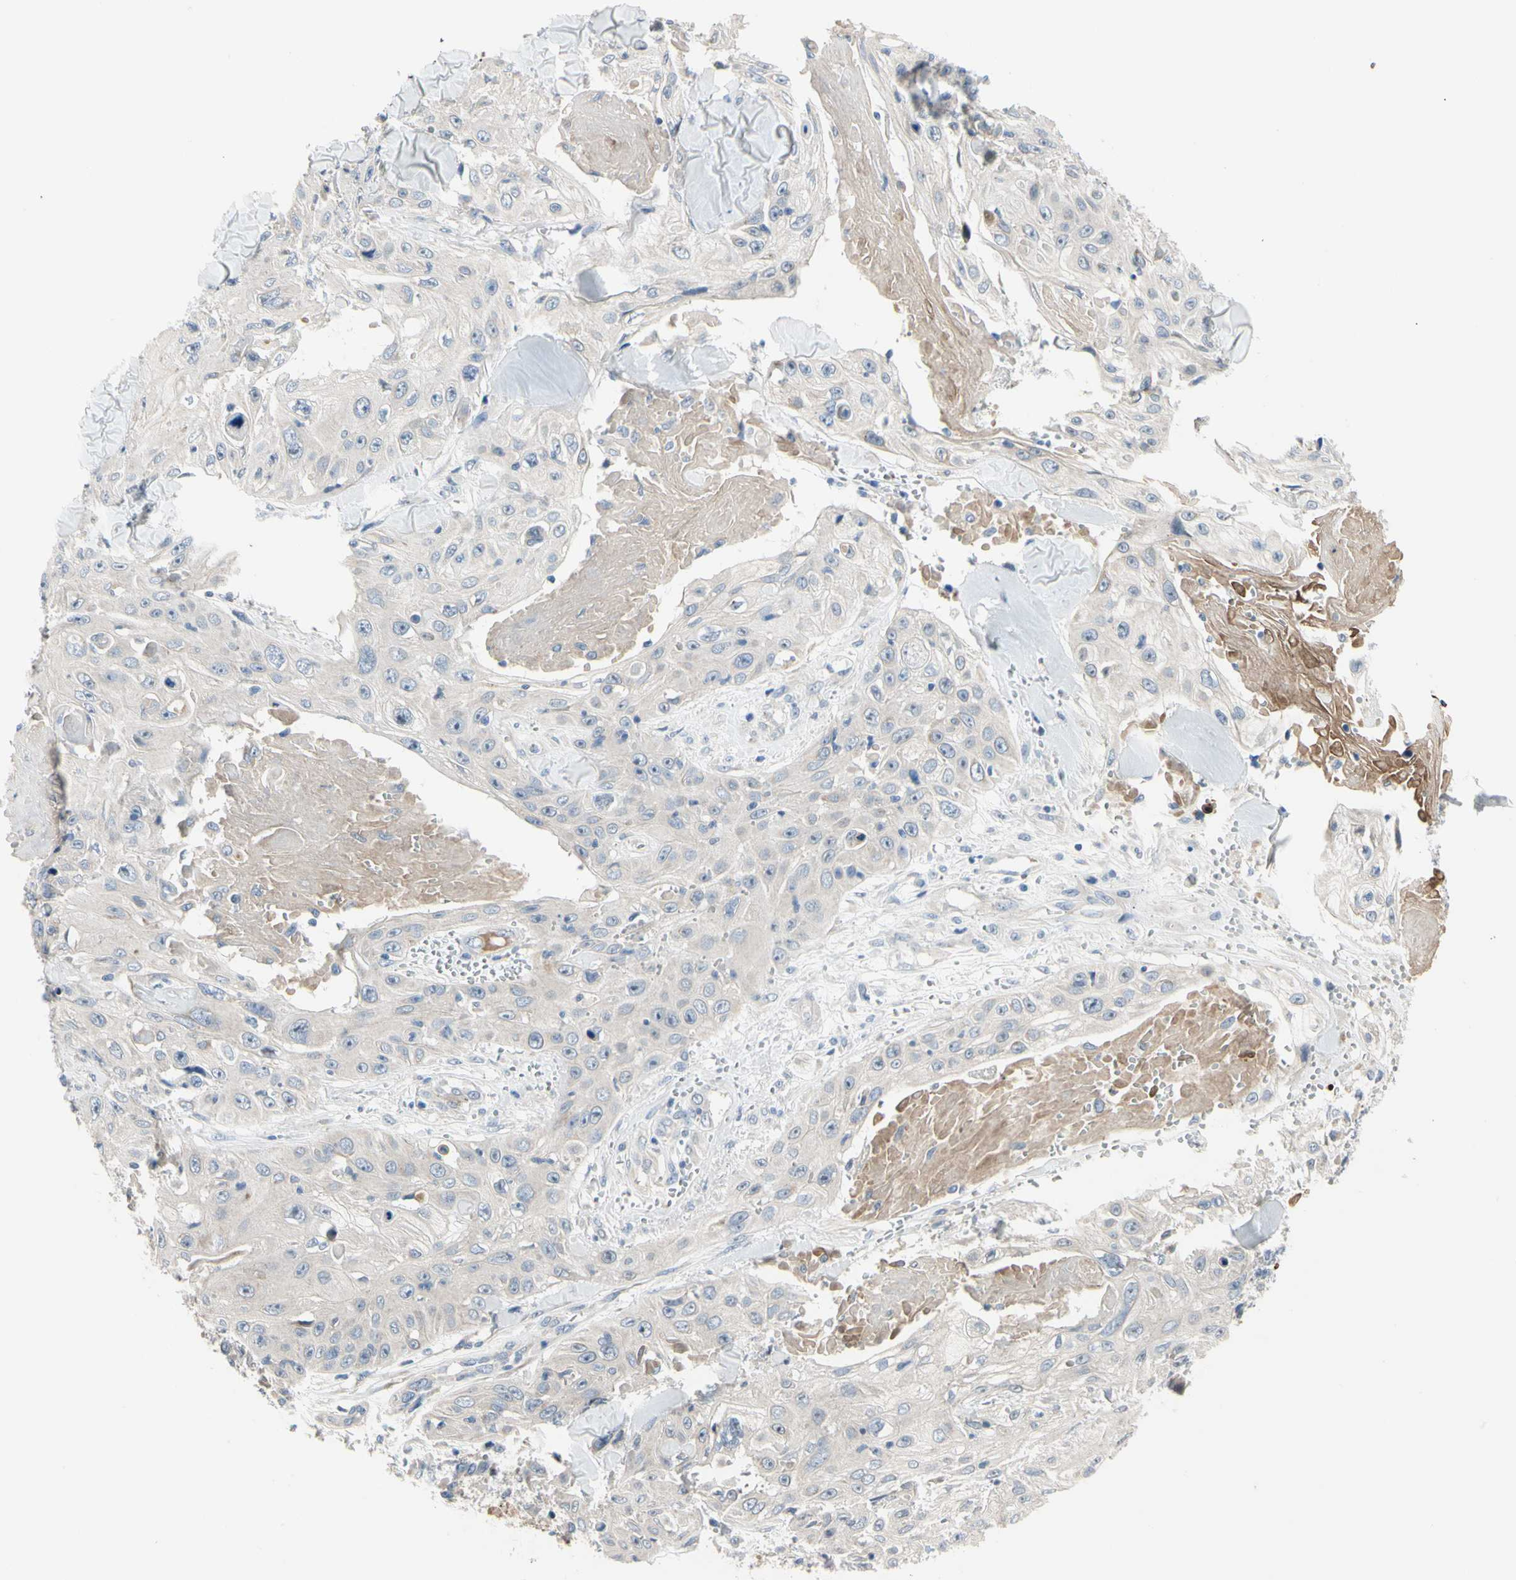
{"staining": {"intensity": "negative", "quantity": "none", "location": "none"}, "tissue": "skin cancer", "cell_type": "Tumor cells", "image_type": "cancer", "snomed": [{"axis": "morphology", "description": "Squamous cell carcinoma, NOS"}, {"axis": "topography", "description": "Skin"}], "caption": "Image shows no protein positivity in tumor cells of skin cancer (squamous cell carcinoma) tissue.", "gene": "NFASC", "patient": {"sex": "male", "age": 86}}